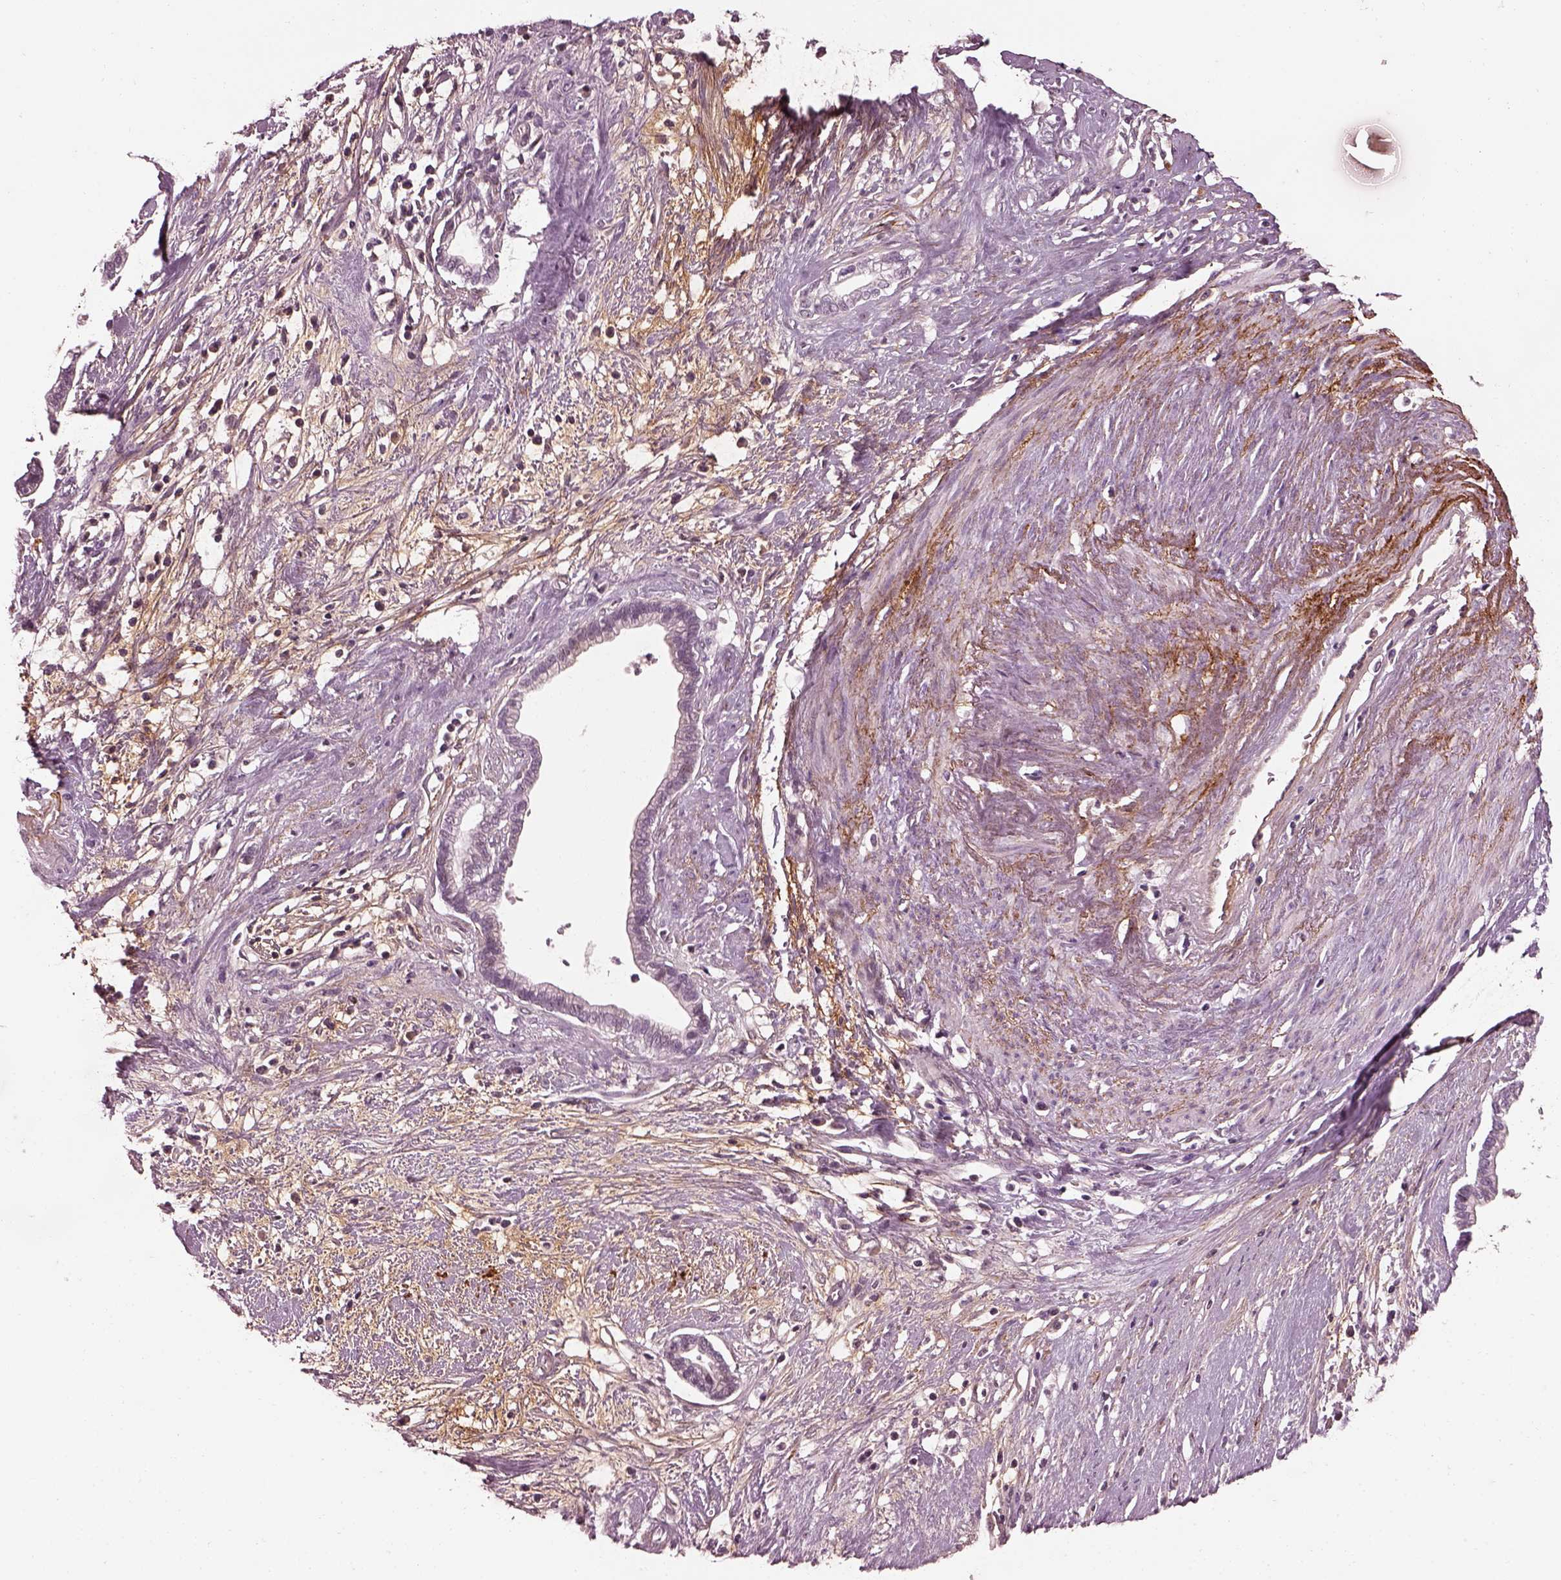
{"staining": {"intensity": "negative", "quantity": "none", "location": "none"}, "tissue": "cervical cancer", "cell_type": "Tumor cells", "image_type": "cancer", "snomed": [{"axis": "morphology", "description": "Adenocarcinoma, NOS"}, {"axis": "topography", "description": "Cervix"}], "caption": "High magnification brightfield microscopy of adenocarcinoma (cervical) stained with DAB (brown) and counterstained with hematoxylin (blue): tumor cells show no significant positivity. (DAB immunohistochemistry (IHC) visualized using brightfield microscopy, high magnification).", "gene": "EFEMP1", "patient": {"sex": "female", "age": 62}}